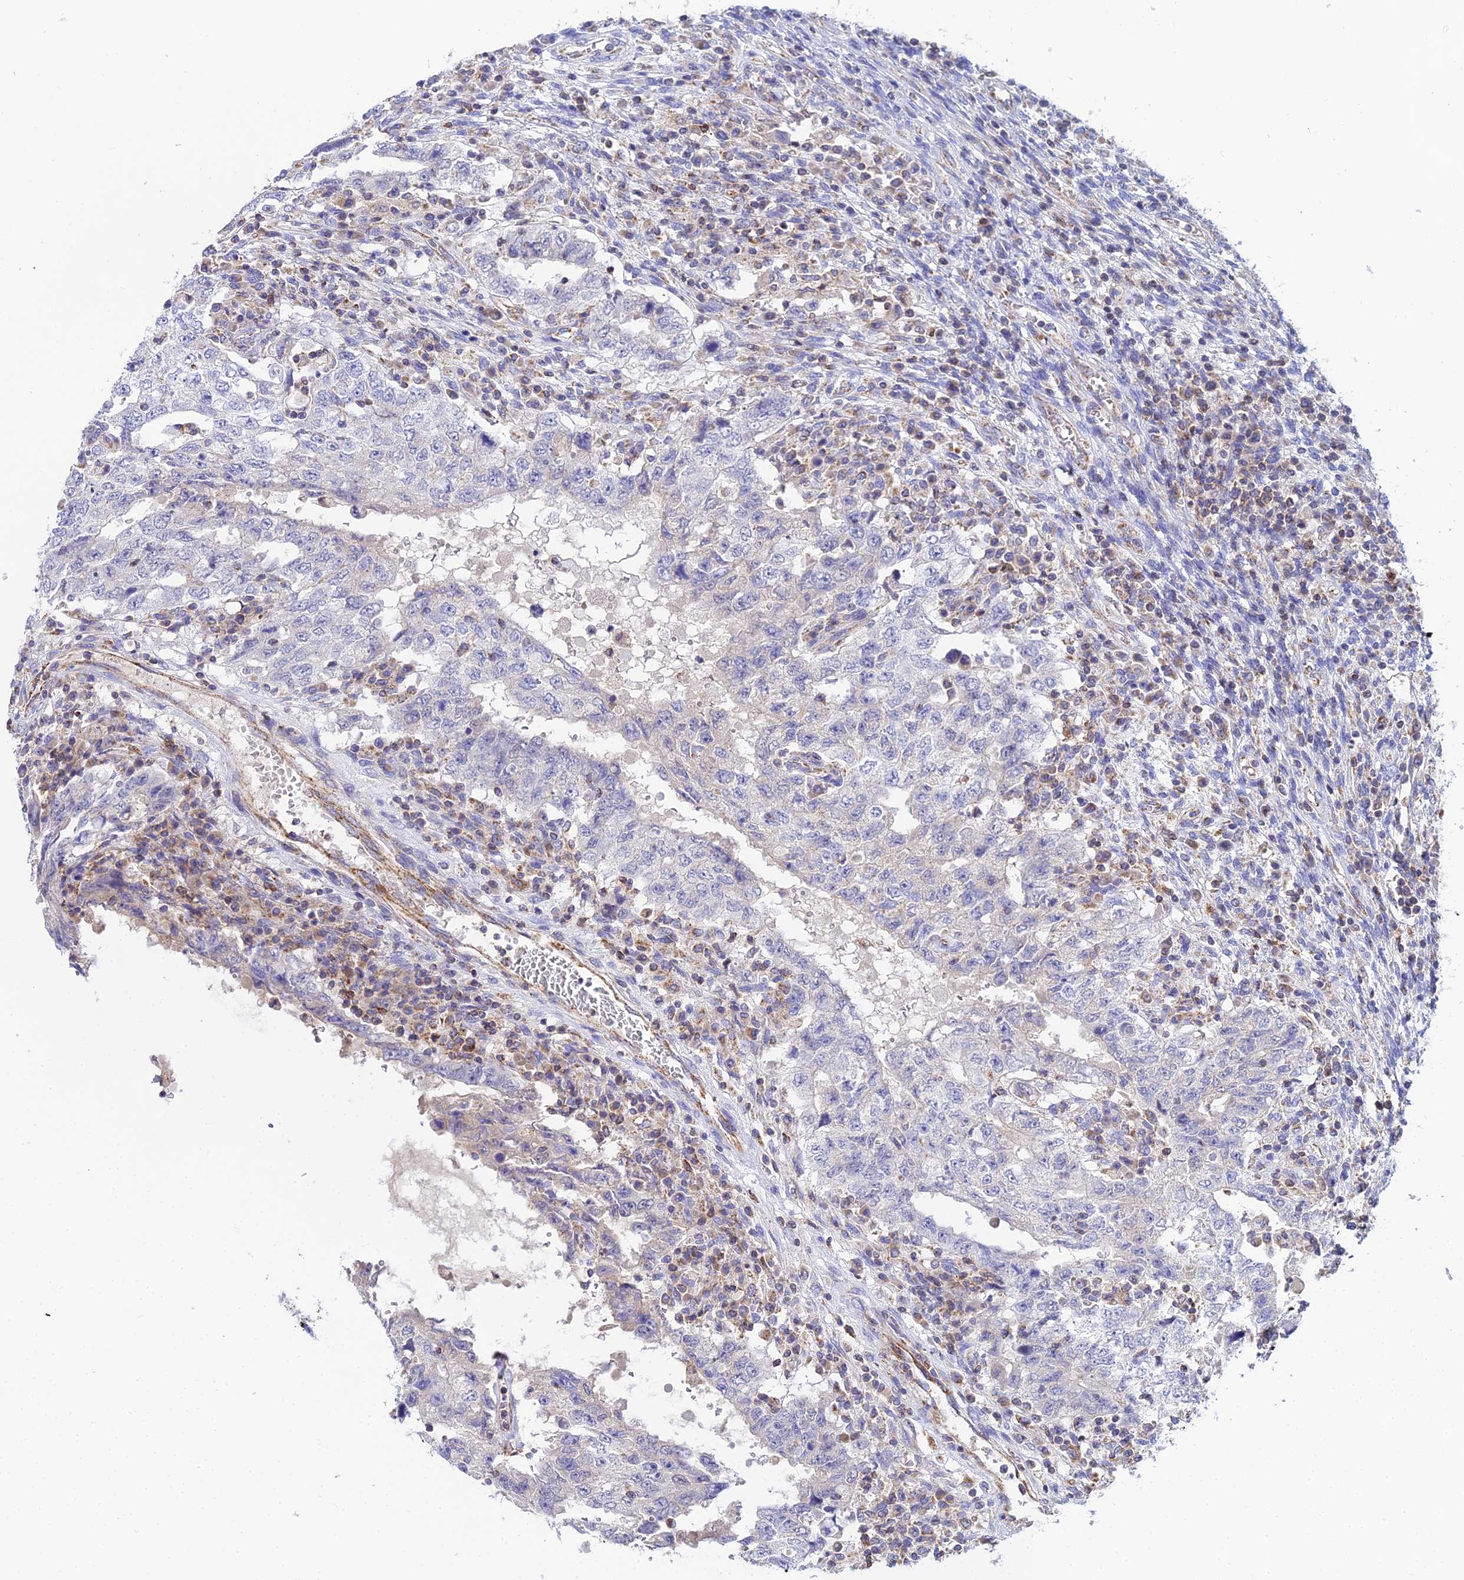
{"staining": {"intensity": "negative", "quantity": "none", "location": "none"}, "tissue": "testis cancer", "cell_type": "Tumor cells", "image_type": "cancer", "snomed": [{"axis": "morphology", "description": "Carcinoma, Embryonal, NOS"}, {"axis": "topography", "description": "Testis"}], "caption": "Histopathology image shows no significant protein staining in tumor cells of testis cancer (embryonal carcinoma).", "gene": "NIPSNAP3A", "patient": {"sex": "male", "age": 26}}